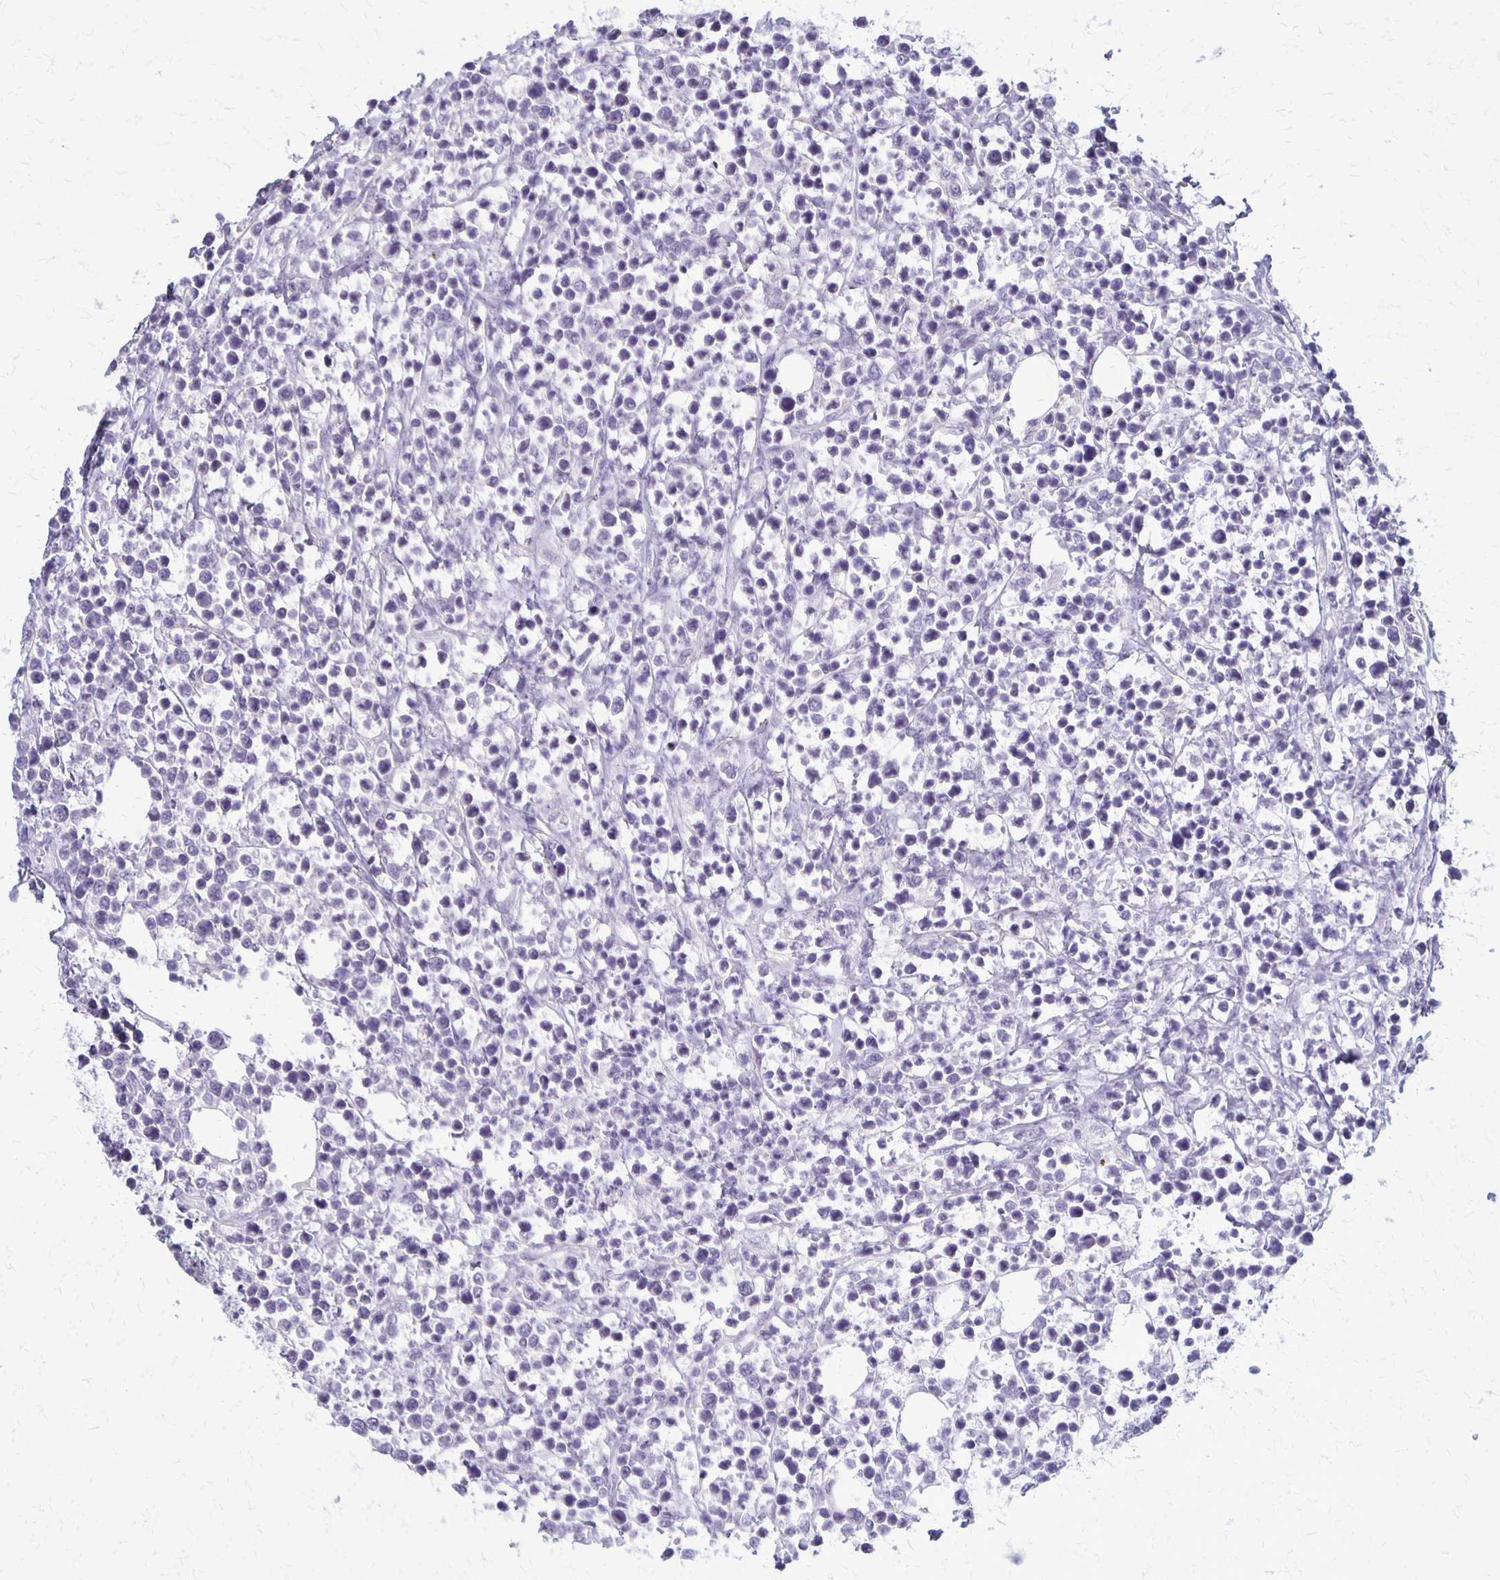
{"staining": {"intensity": "negative", "quantity": "none", "location": "none"}, "tissue": "lymphoma", "cell_type": "Tumor cells", "image_type": "cancer", "snomed": [{"axis": "morphology", "description": "Malignant lymphoma, non-Hodgkin's type, Low grade"}, {"axis": "topography", "description": "Lymph node"}], "caption": "Image shows no significant protein staining in tumor cells of malignant lymphoma, non-Hodgkin's type (low-grade). (Brightfield microscopy of DAB (3,3'-diaminobenzidine) IHC at high magnification).", "gene": "SEPTIN5", "patient": {"sex": "male", "age": 60}}